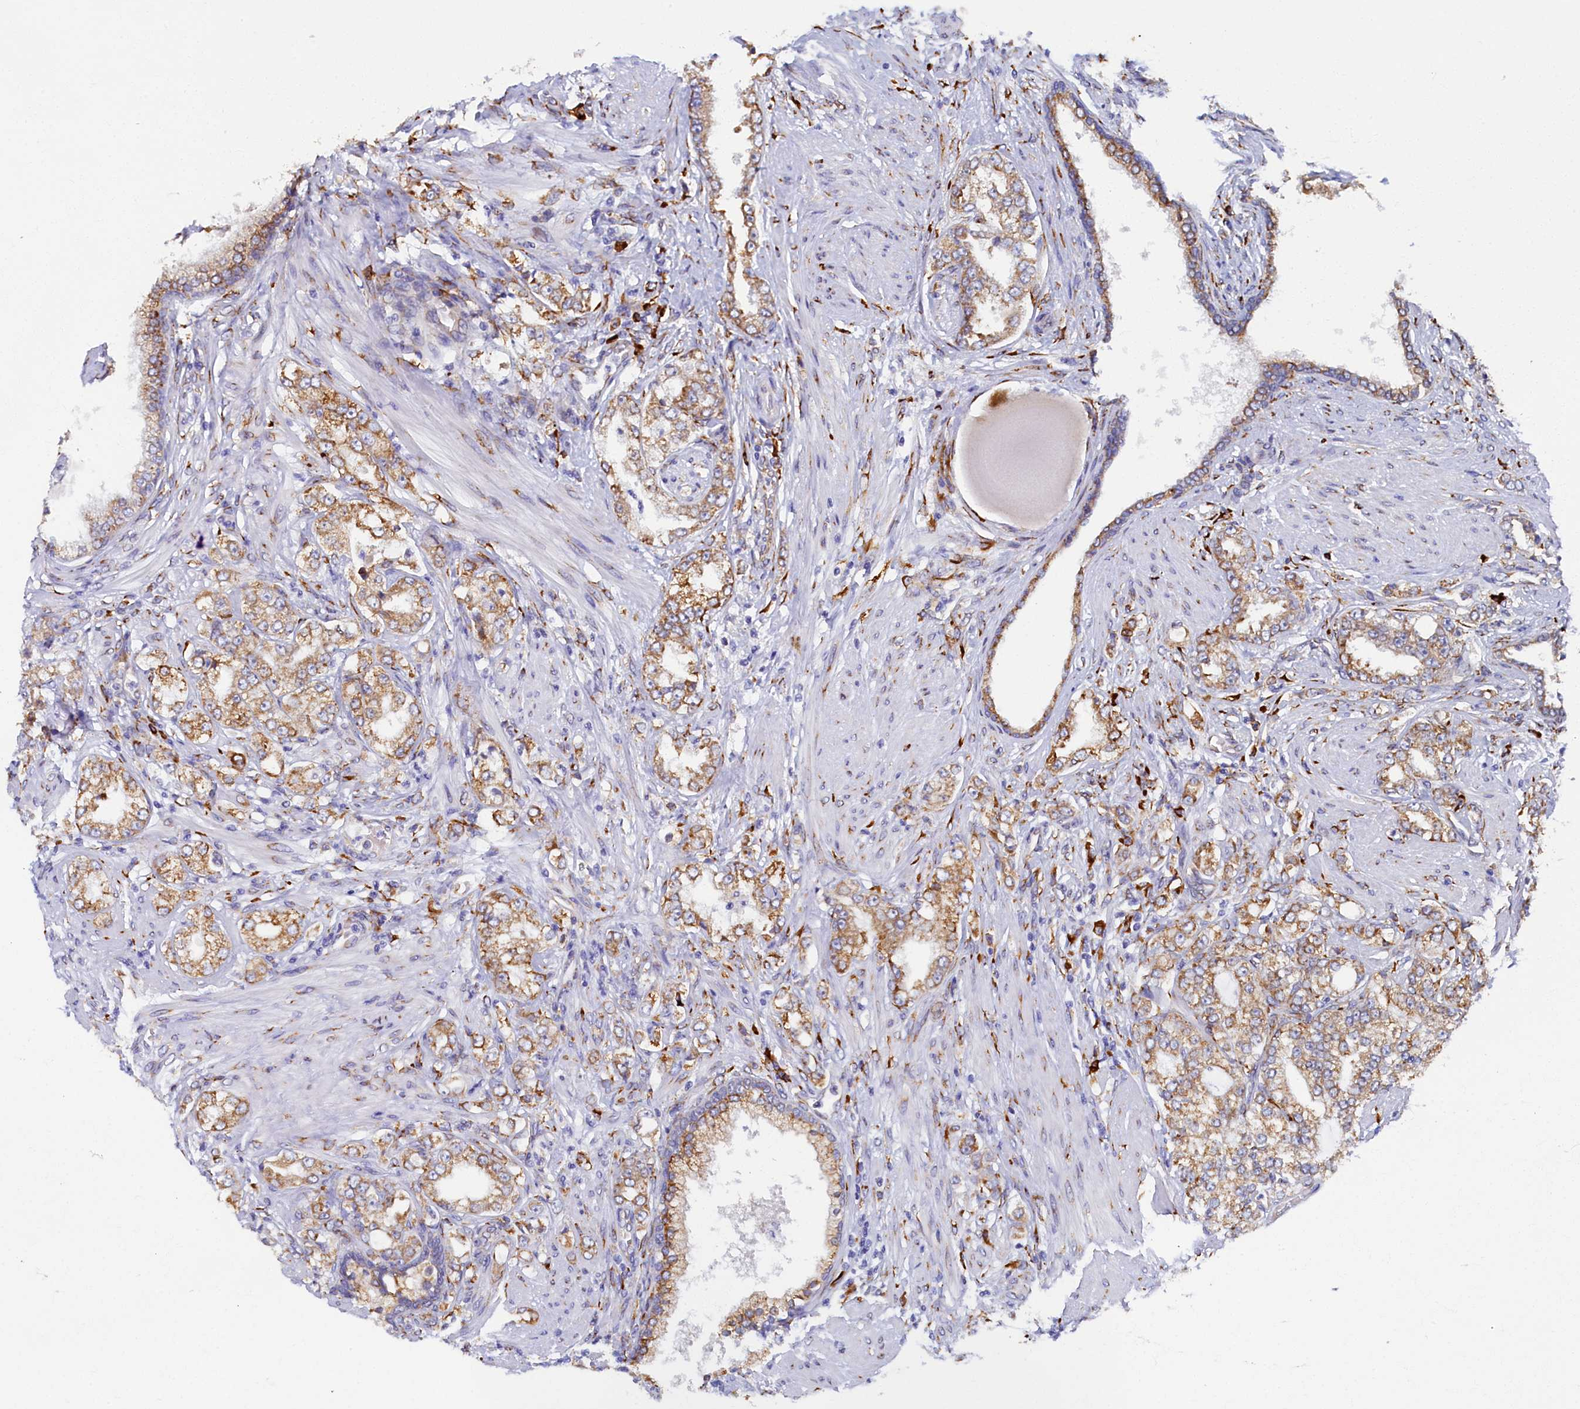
{"staining": {"intensity": "moderate", "quantity": ">75%", "location": "cytoplasmic/membranous"}, "tissue": "prostate cancer", "cell_type": "Tumor cells", "image_type": "cancer", "snomed": [{"axis": "morphology", "description": "Adenocarcinoma, High grade"}, {"axis": "topography", "description": "Prostate"}], "caption": "Tumor cells reveal medium levels of moderate cytoplasmic/membranous positivity in approximately >75% of cells in prostate cancer.", "gene": "TMEM18", "patient": {"sex": "male", "age": 64}}